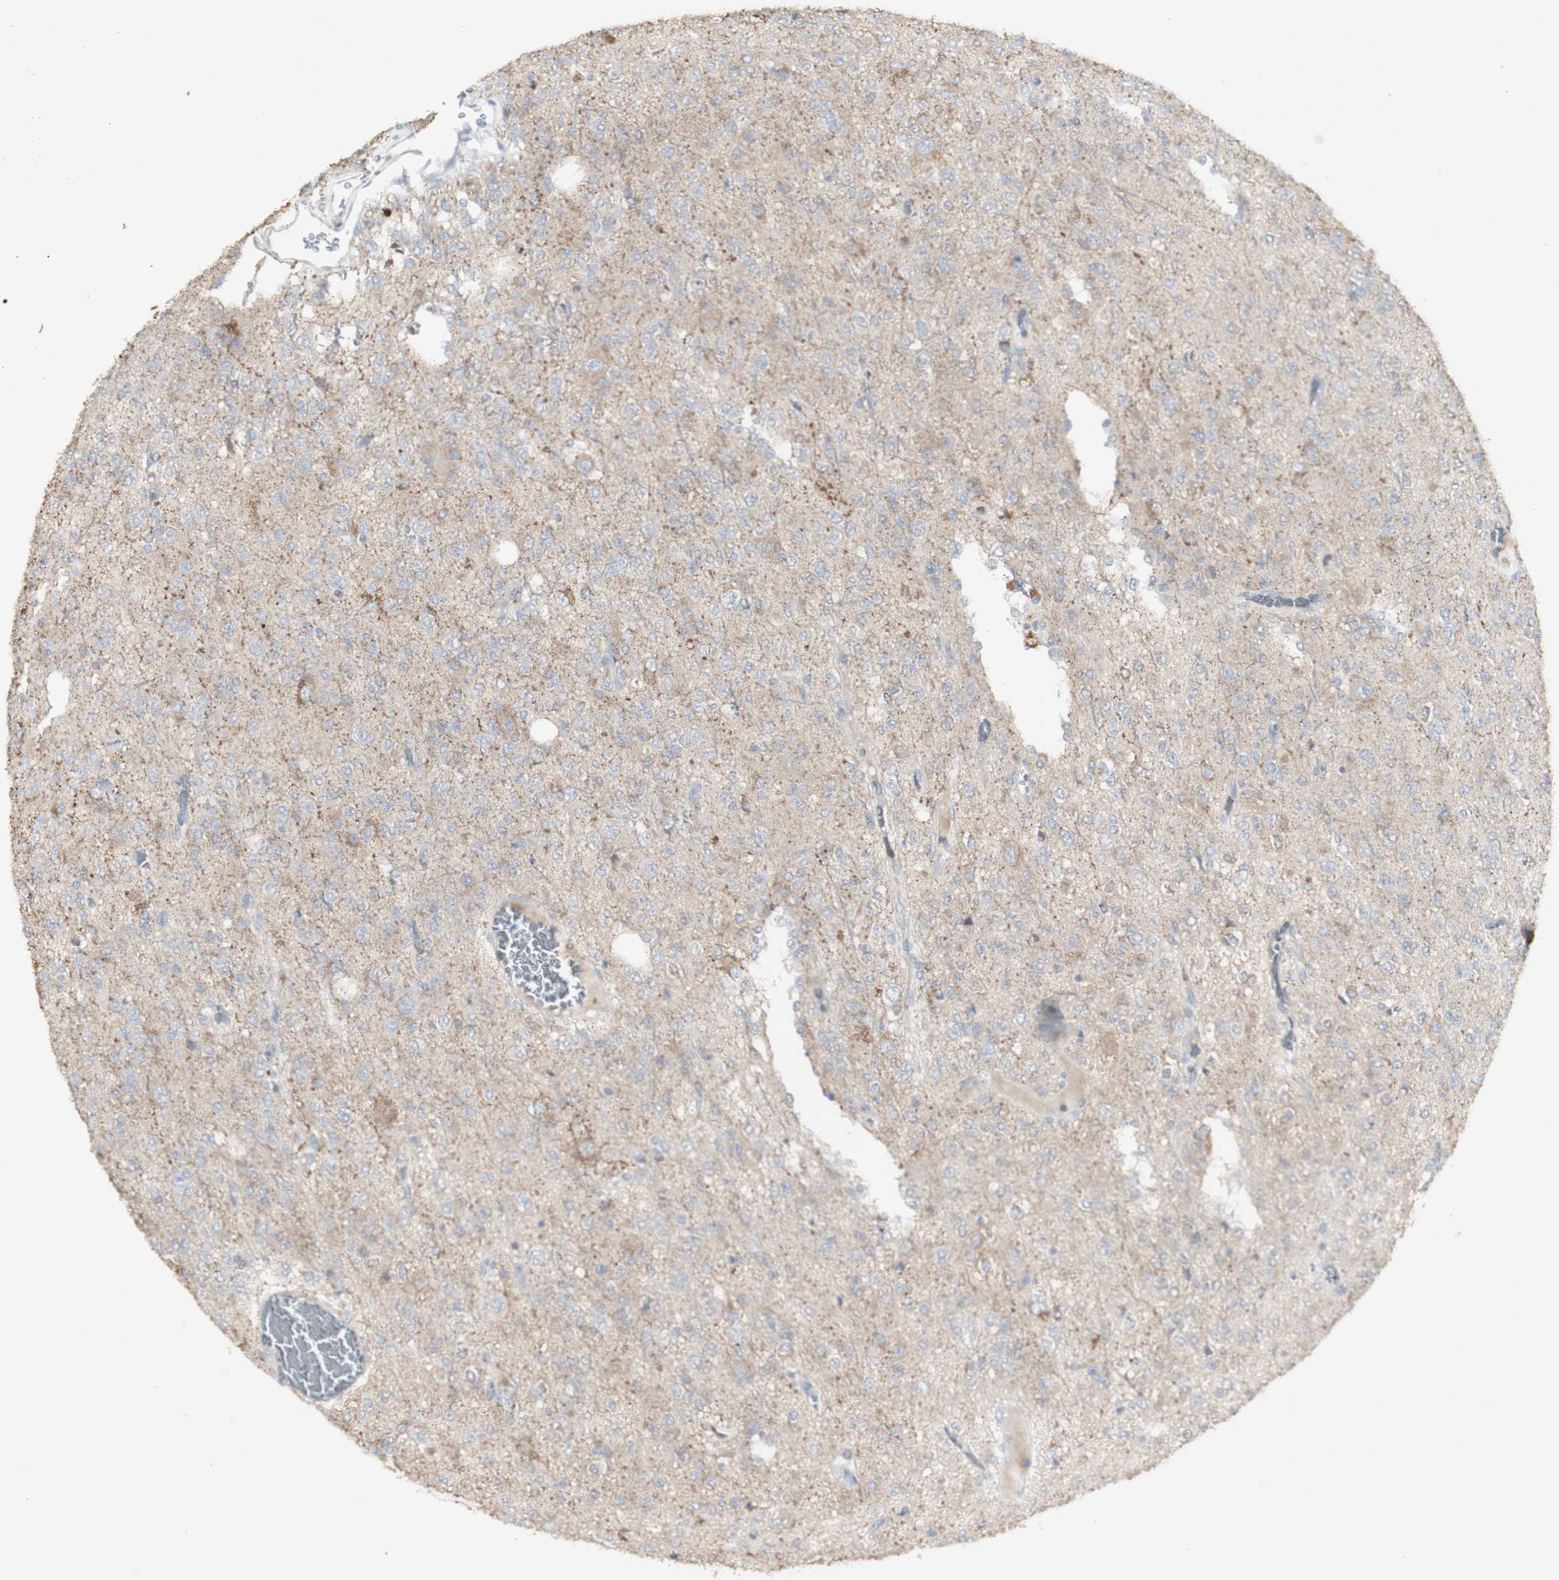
{"staining": {"intensity": "negative", "quantity": "none", "location": "none"}, "tissue": "glioma", "cell_type": "Tumor cells", "image_type": "cancer", "snomed": [{"axis": "morphology", "description": "Glioma, malignant, Low grade"}, {"axis": "topography", "description": "Brain"}], "caption": "The immunohistochemistry (IHC) image has no significant expression in tumor cells of malignant glioma (low-grade) tissue.", "gene": "INS", "patient": {"sex": "male", "age": 38}}